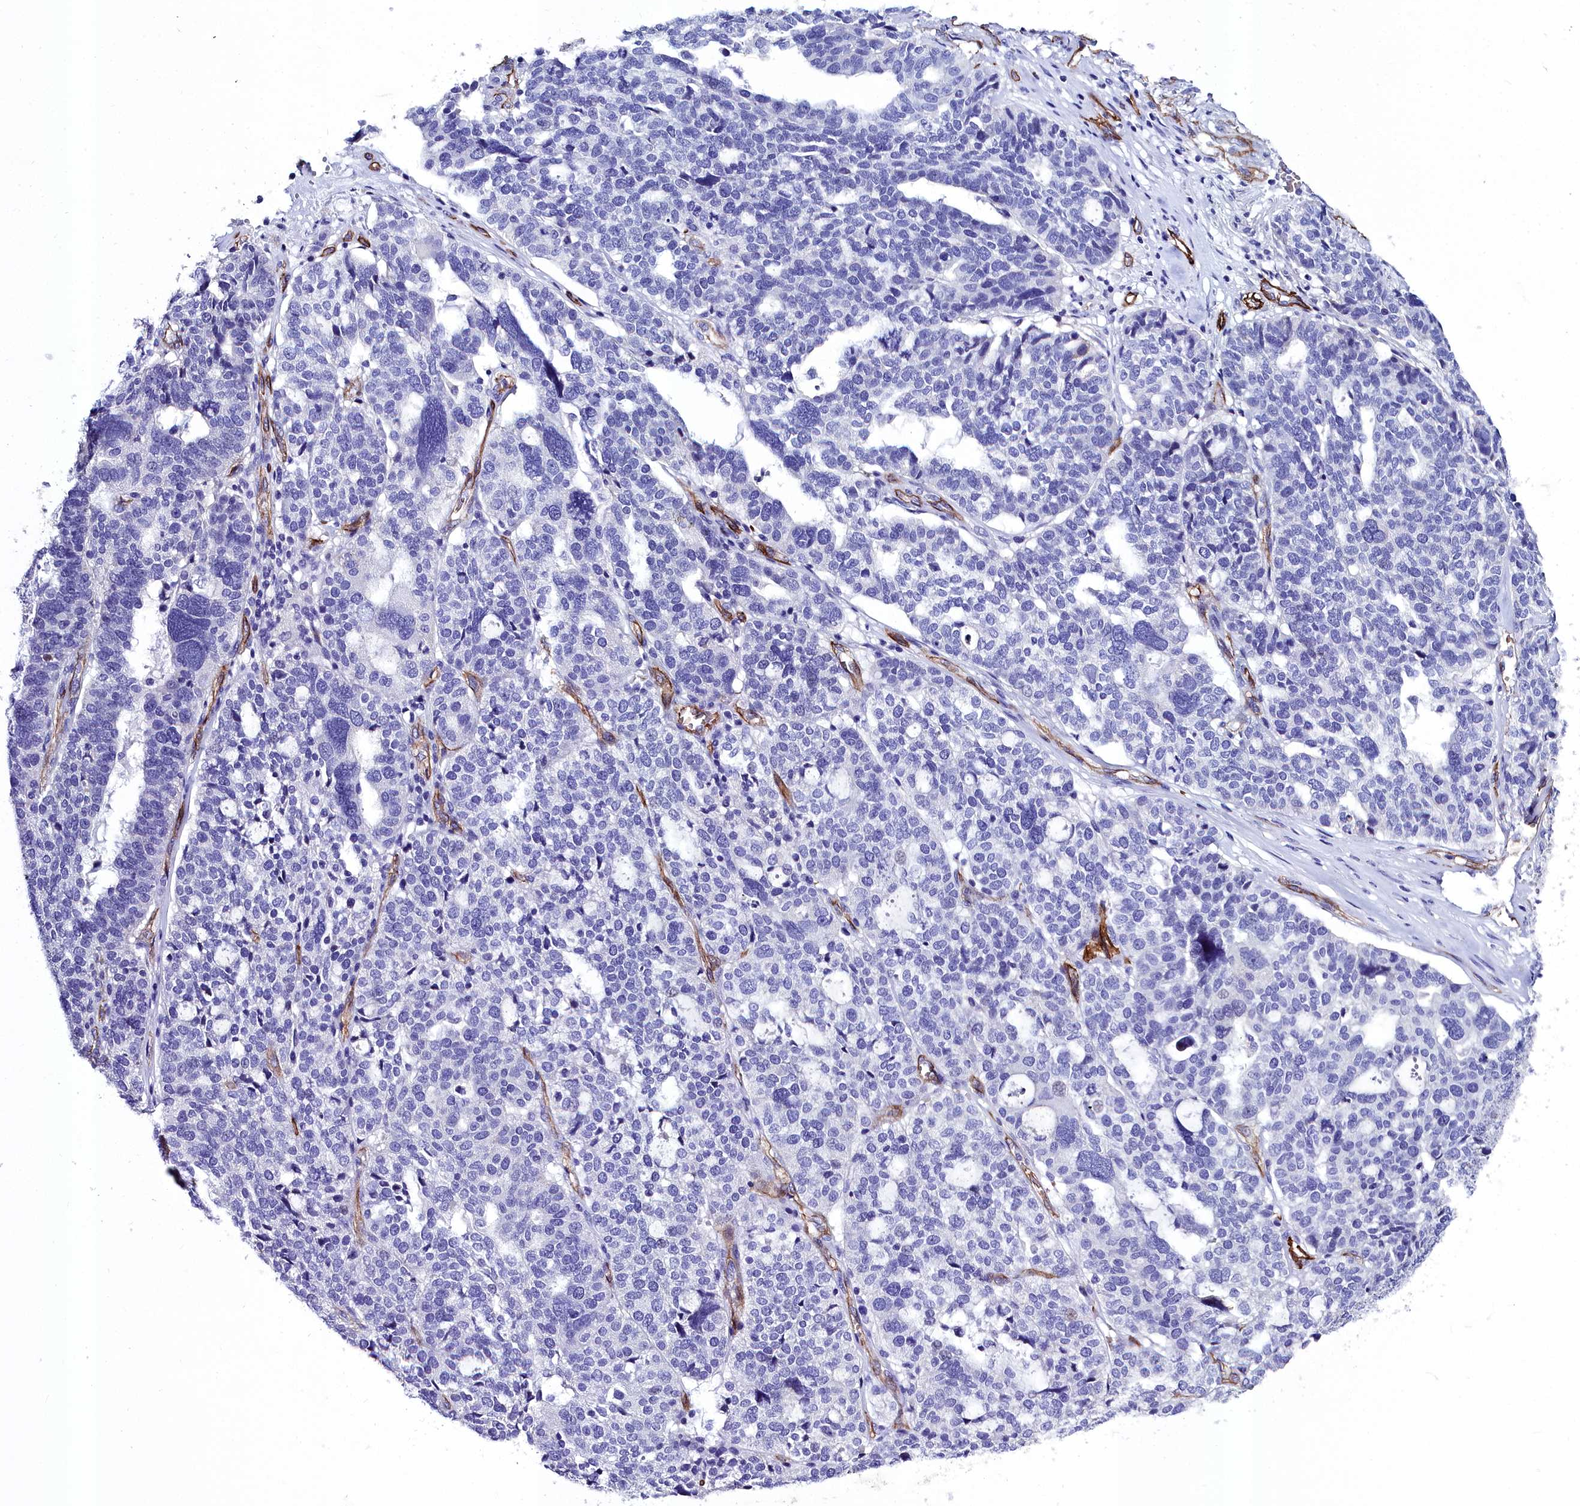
{"staining": {"intensity": "negative", "quantity": "none", "location": "none"}, "tissue": "ovarian cancer", "cell_type": "Tumor cells", "image_type": "cancer", "snomed": [{"axis": "morphology", "description": "Cystadenocarcinoma, serous, NOS"}, {"axis": "topography", "description": "Ovary"}], "caption": "A histopathology image of ovarian cancer stained for a protein exhibits no brown staining in tumor cells.", "gene": "CYP4F11", "patient": {"sex": "female", "age": 59}}